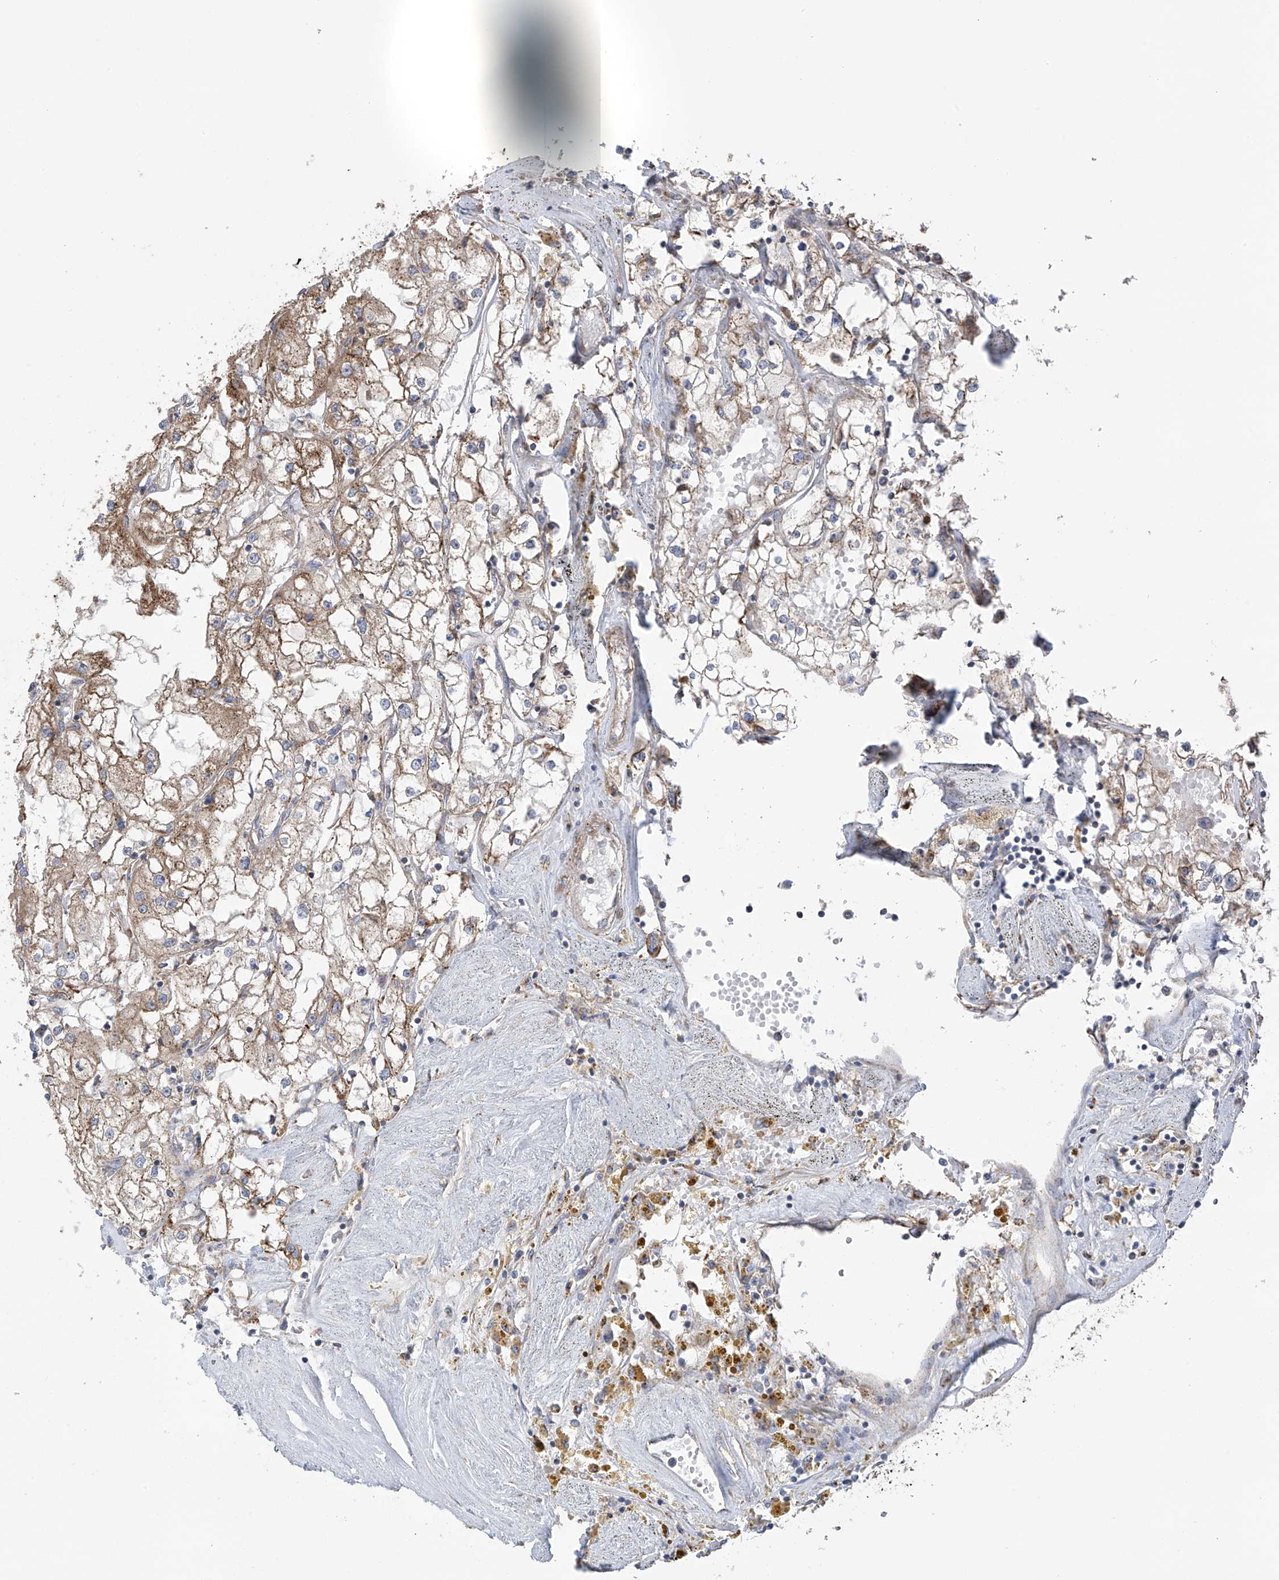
{"staining": {"intensity": "moderate", "quantity": "25%-75%", "location": "cytoplasmic/membranous"}, "tissue": "renal cancer", "cell_type": "Tumor cells", "image_type": "cancer", "snomed": [{"axis": "morphology", "description": "Adenocarcinoma, NOS"}, {"axis": "topography", "description": "Kidney"}], "caption": "An IHC photomicrograph of neoplastic tissue is shown. Protein staining in brown shows moderate cytoplasmic/membranous positivity in adenocarcinoma (renal) within tumor cells.", "gene": "ITM2B", "patient": {"sex": "male", "age": 56}}